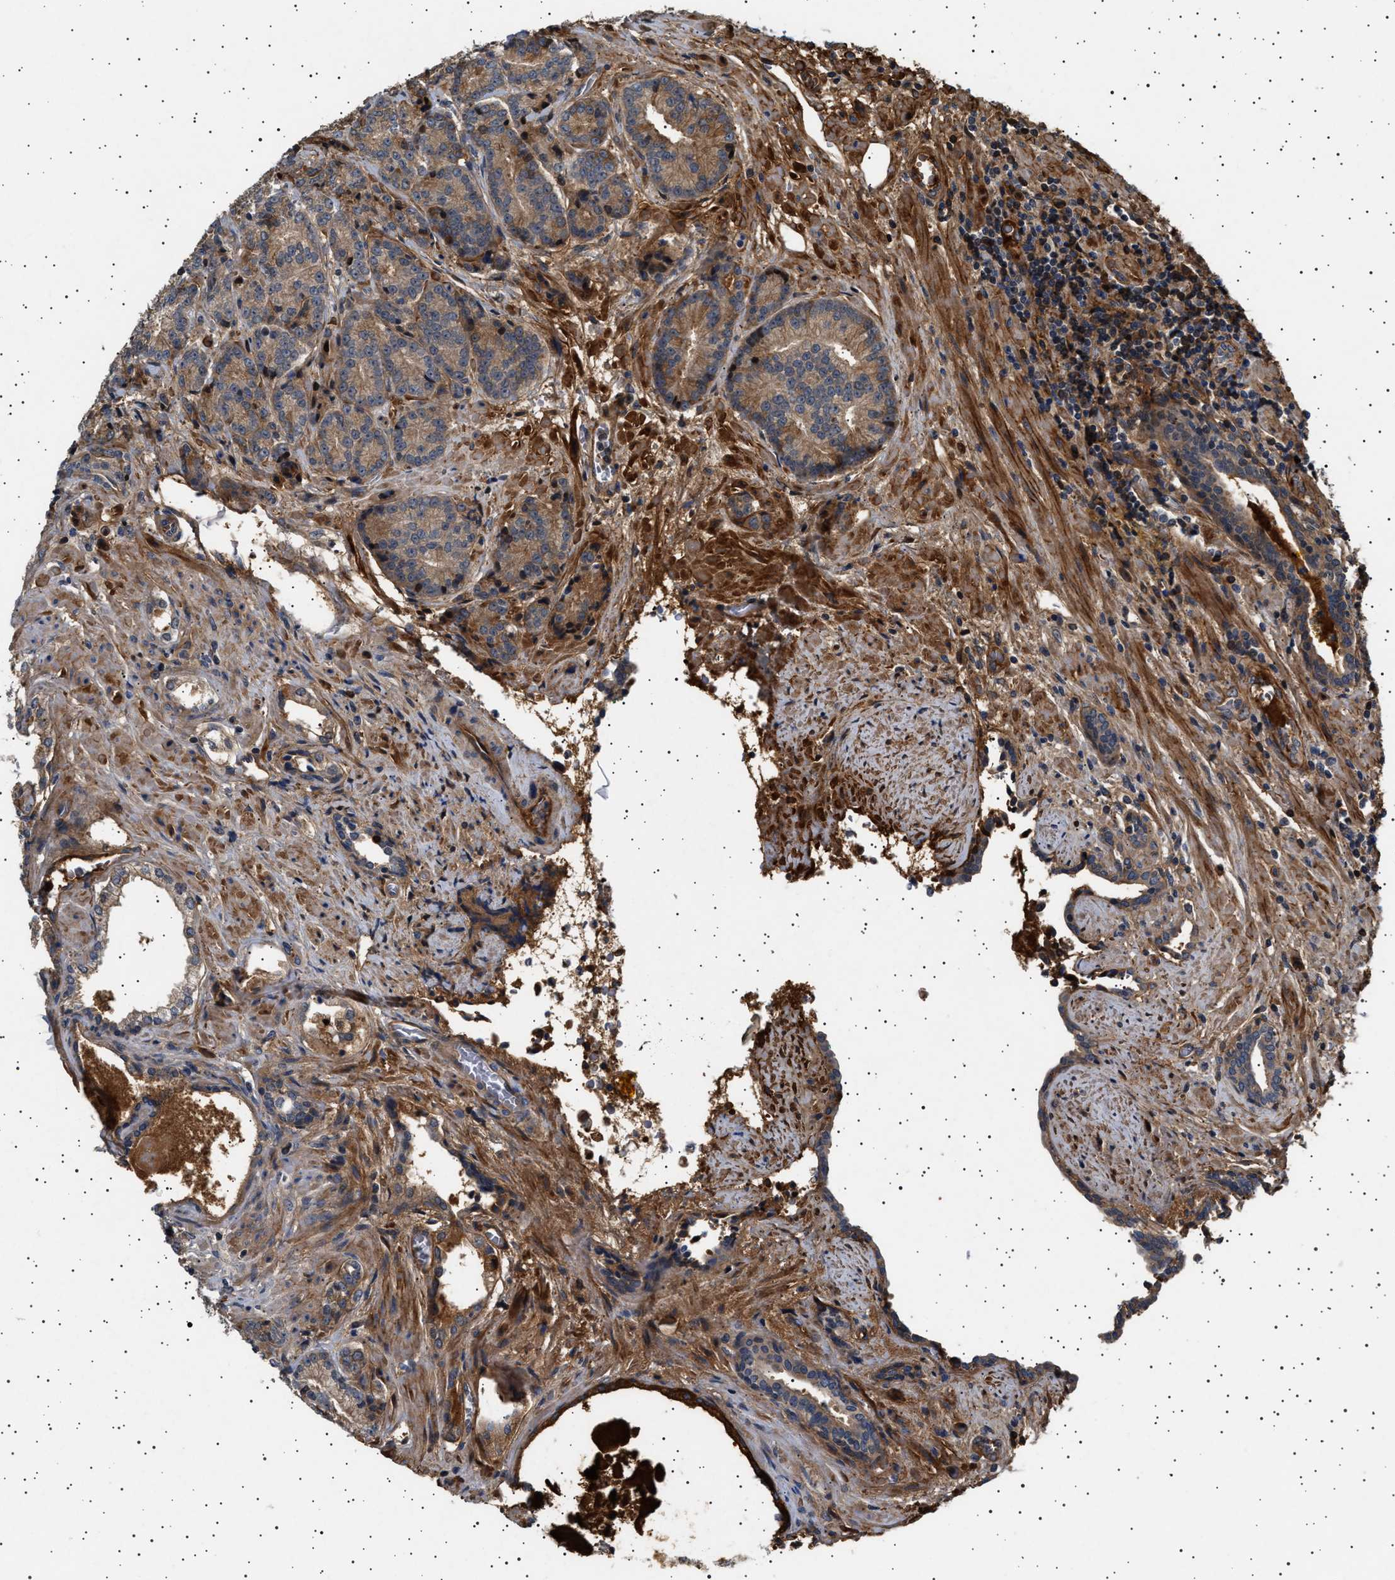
{"staining": {"intensity": "weak", "quantity": ">75%", "location": "cytoplasmic/membranous"}, "tissue": "prostate cancer", "cell_type": "Tumor cells", "image_type": "cancer", "snomed": [{"axis": "morphology", "description": "Adenocarcinoma, High grade"}, {"axis": "topography", "description": "Prostate"}], "caption": "Weak cytoplasmic/membranous expression is appreciated in approximately >75% of tumor cells in prostate cancer. Using DAB (3,3'-diaminobenzidine) (brown) and hematoxylin (blue) stains, captured at high magnification using brightfield microscopy.", "gene": "FICD", "patient": {"sex": "male", "age": 61}}